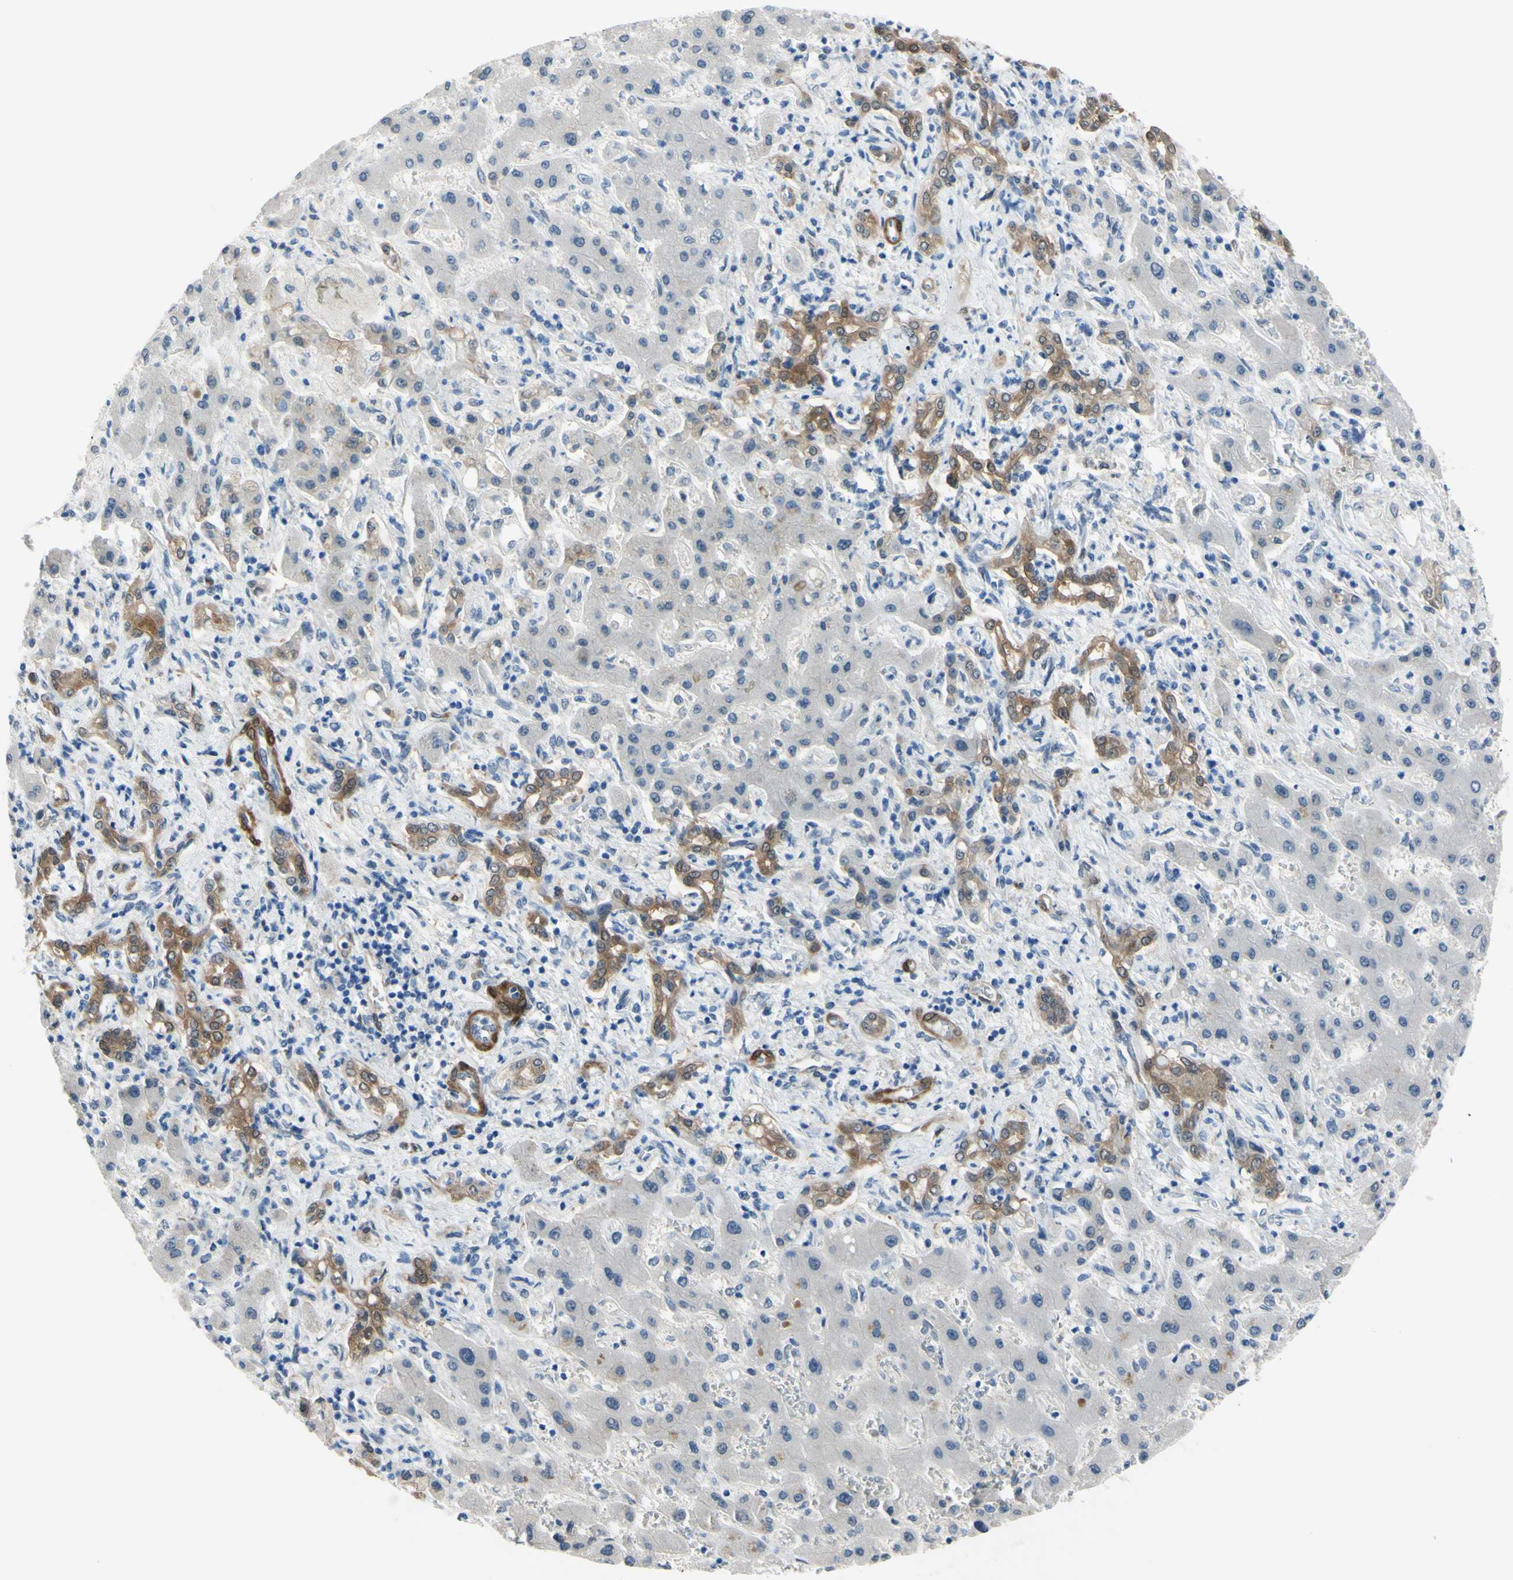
{"staining": {"intensity": "moderate", "quantity": ">75%", "location": "cytoplasmic/membranous,nuclear"}, "tissue": "liver cancer", "cell_type": "Tumor cells", "image_type": "cancer", "snomed": [{"axis": "morphology", "description": "Cholangiocarcinoma"}, {"axis": "topography", "description": "Liver"}], "caption": "This photomicrograph displays IHC staining of cholangiocarcinoma (liver), with medium moderate cytoplasmic/membranous and nuclear expression in about >75% of tumor cells.", "gene": "NOL3", "patient": {"sex": "male", "age": 50}}